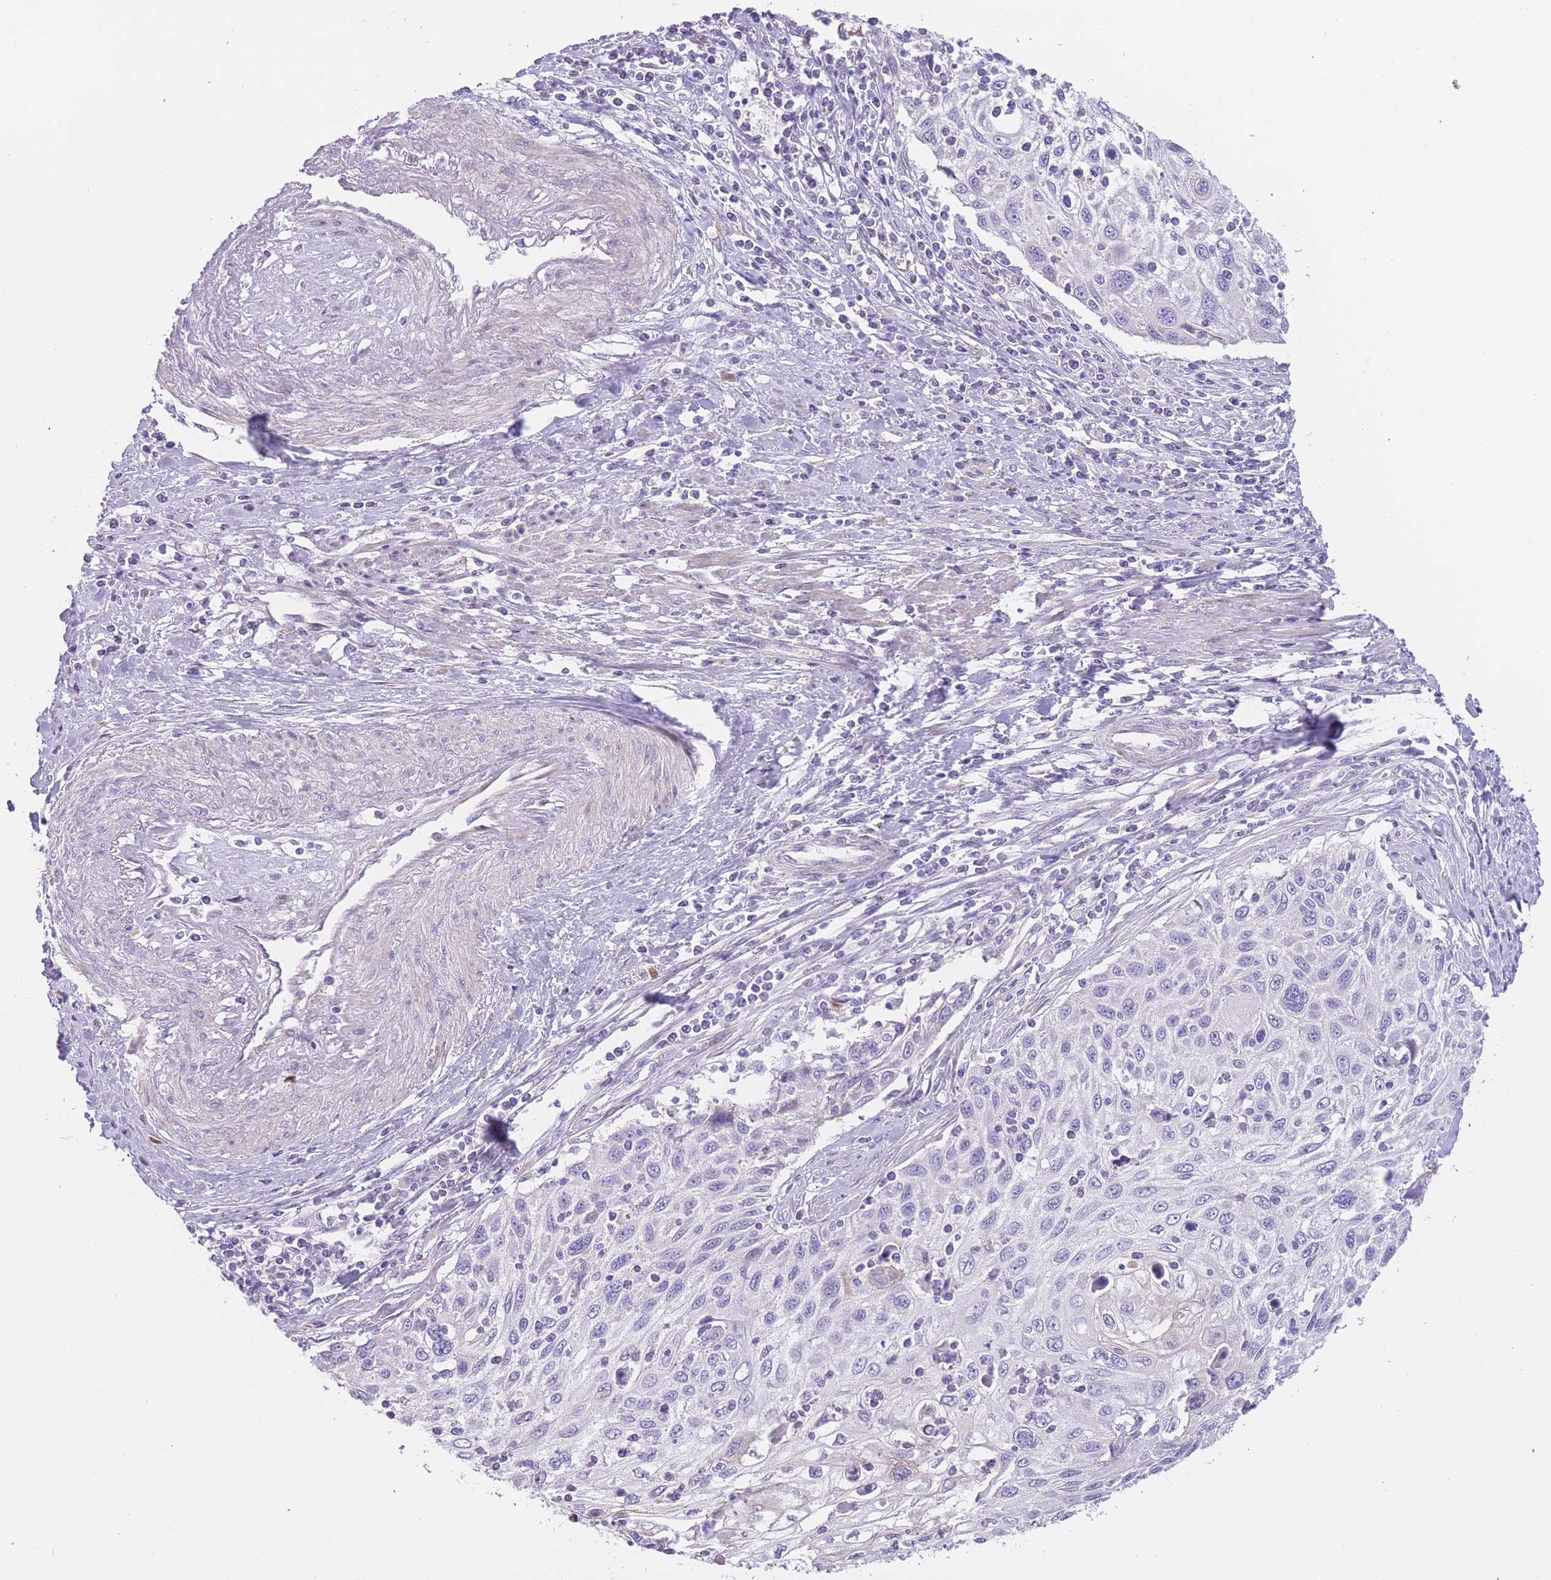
{"staining": {"intensity": "negative", "quantity": "none", "location": "none"}, "tissue": "cervical cancer", "cell_type": "Tumor cells", "image_type": "cancer", "snomed": [{"axis": "morphology", "description": "Squamous cell carcinoma, NOS"}, {"axis": "topography", "description": "Cervix"}], "caption": "This is a image of immunohistochemistry staining of squamous cell carcinoma (cervical), which shows no expression in tumor cells.", "gene": "IMPG1", "patient": {"sex": "female", "age": 70}}